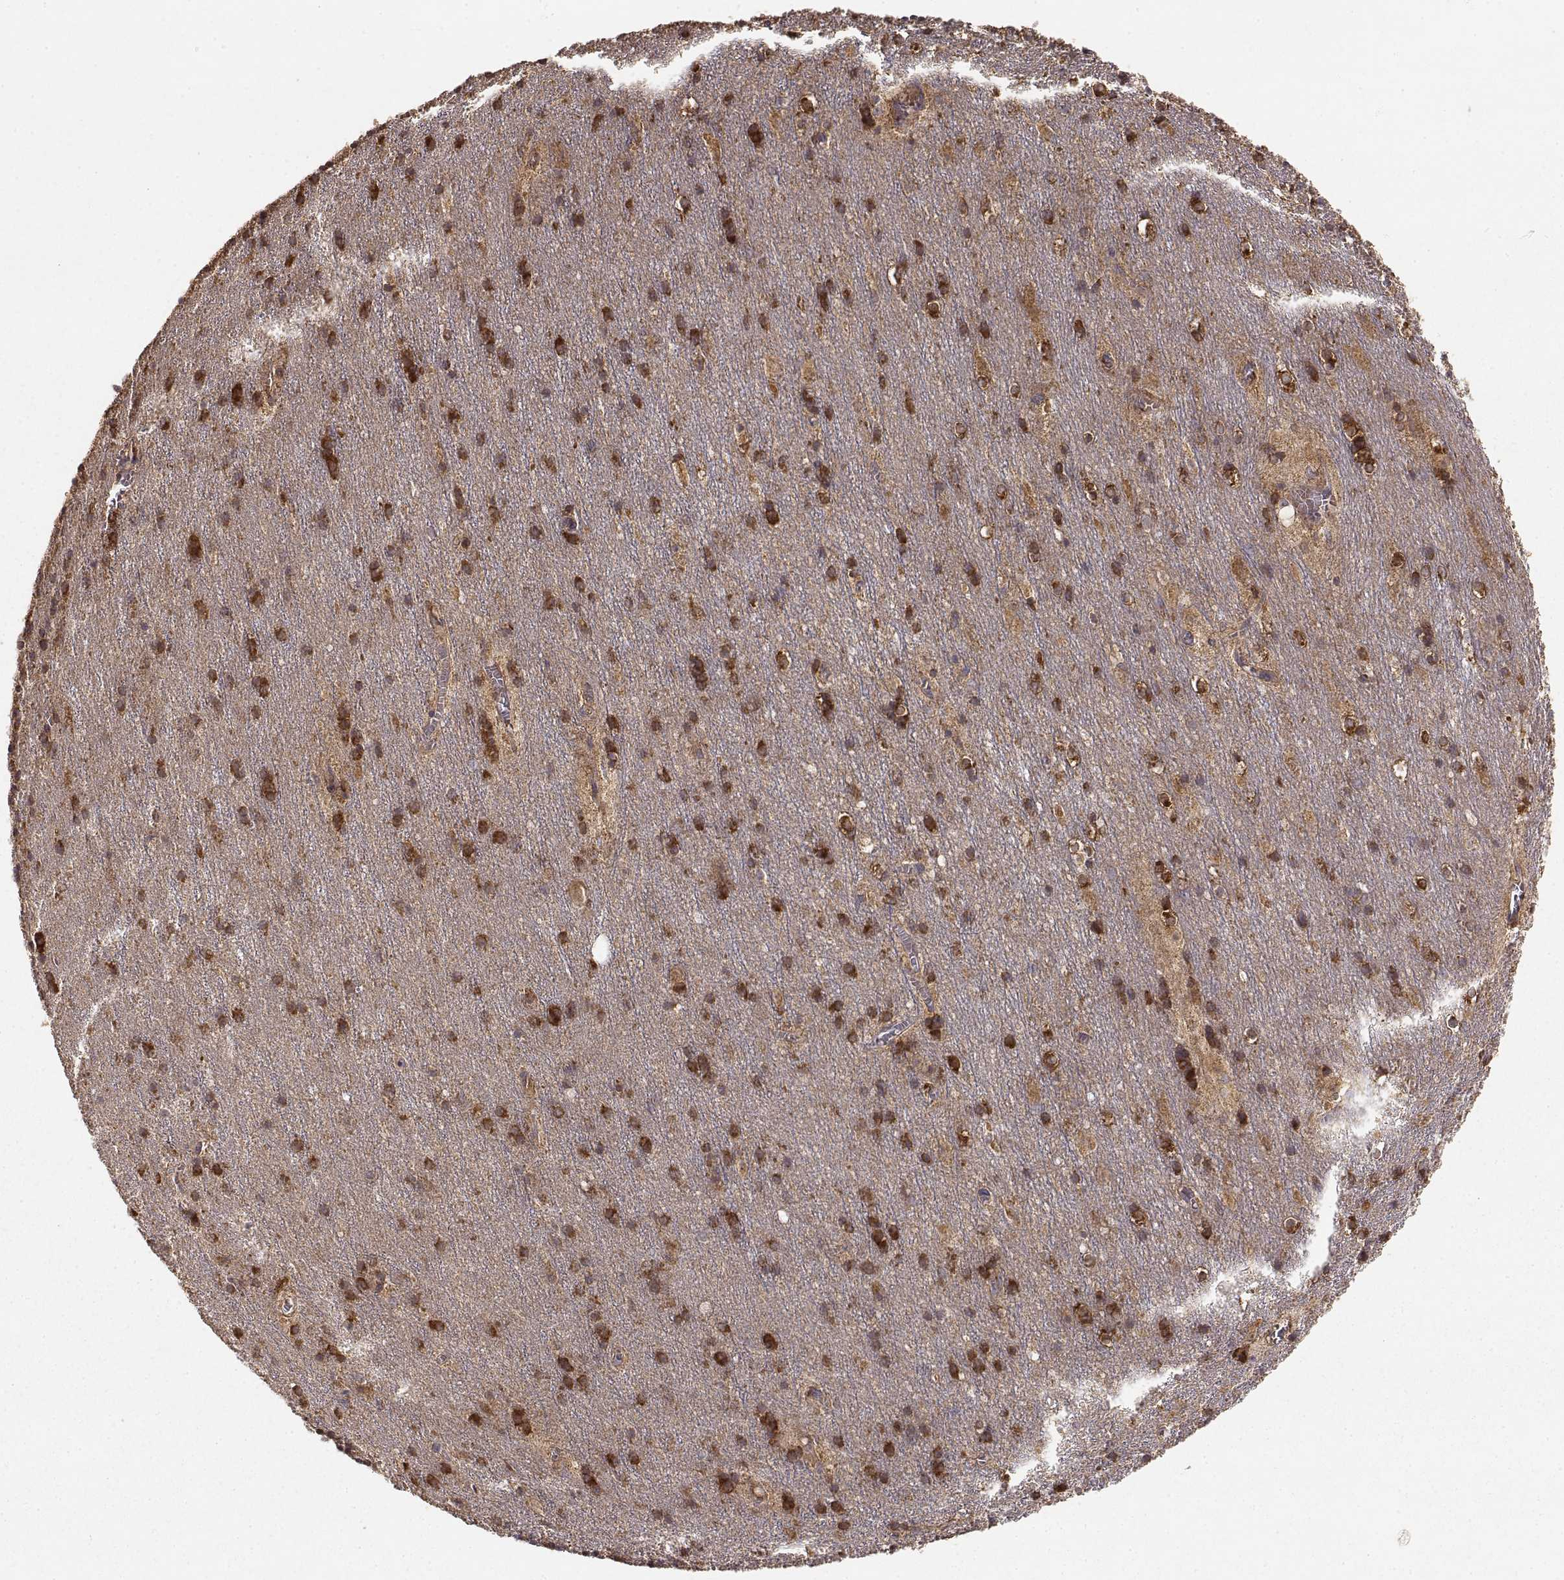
{"staining": {"intensity": "strong", "quantity": "<25%", "location": "cytoplasmic/membranous"}, "tissue": "cerebellum", "cell_type": "Cells in granular layer", "image_type": "normal", "snomed": [{"axis": "morphology", "description": "Normal tissue, NOS"}, {"axis": "topography", "description": "Cerebellum"}], "caption": "DAB immunohistochemical staining of unremarkable human cerebellum exhibits strong cytoplasmic/membranous protein expression in approximately <25% of cells in granular layer. The staining was performed using DAB, with brown indicating positive protein expression. Nuclei are stained blue with hematoxylin.", "gene": "TARS3", "patient": {"sex": "male", "age": 70}}